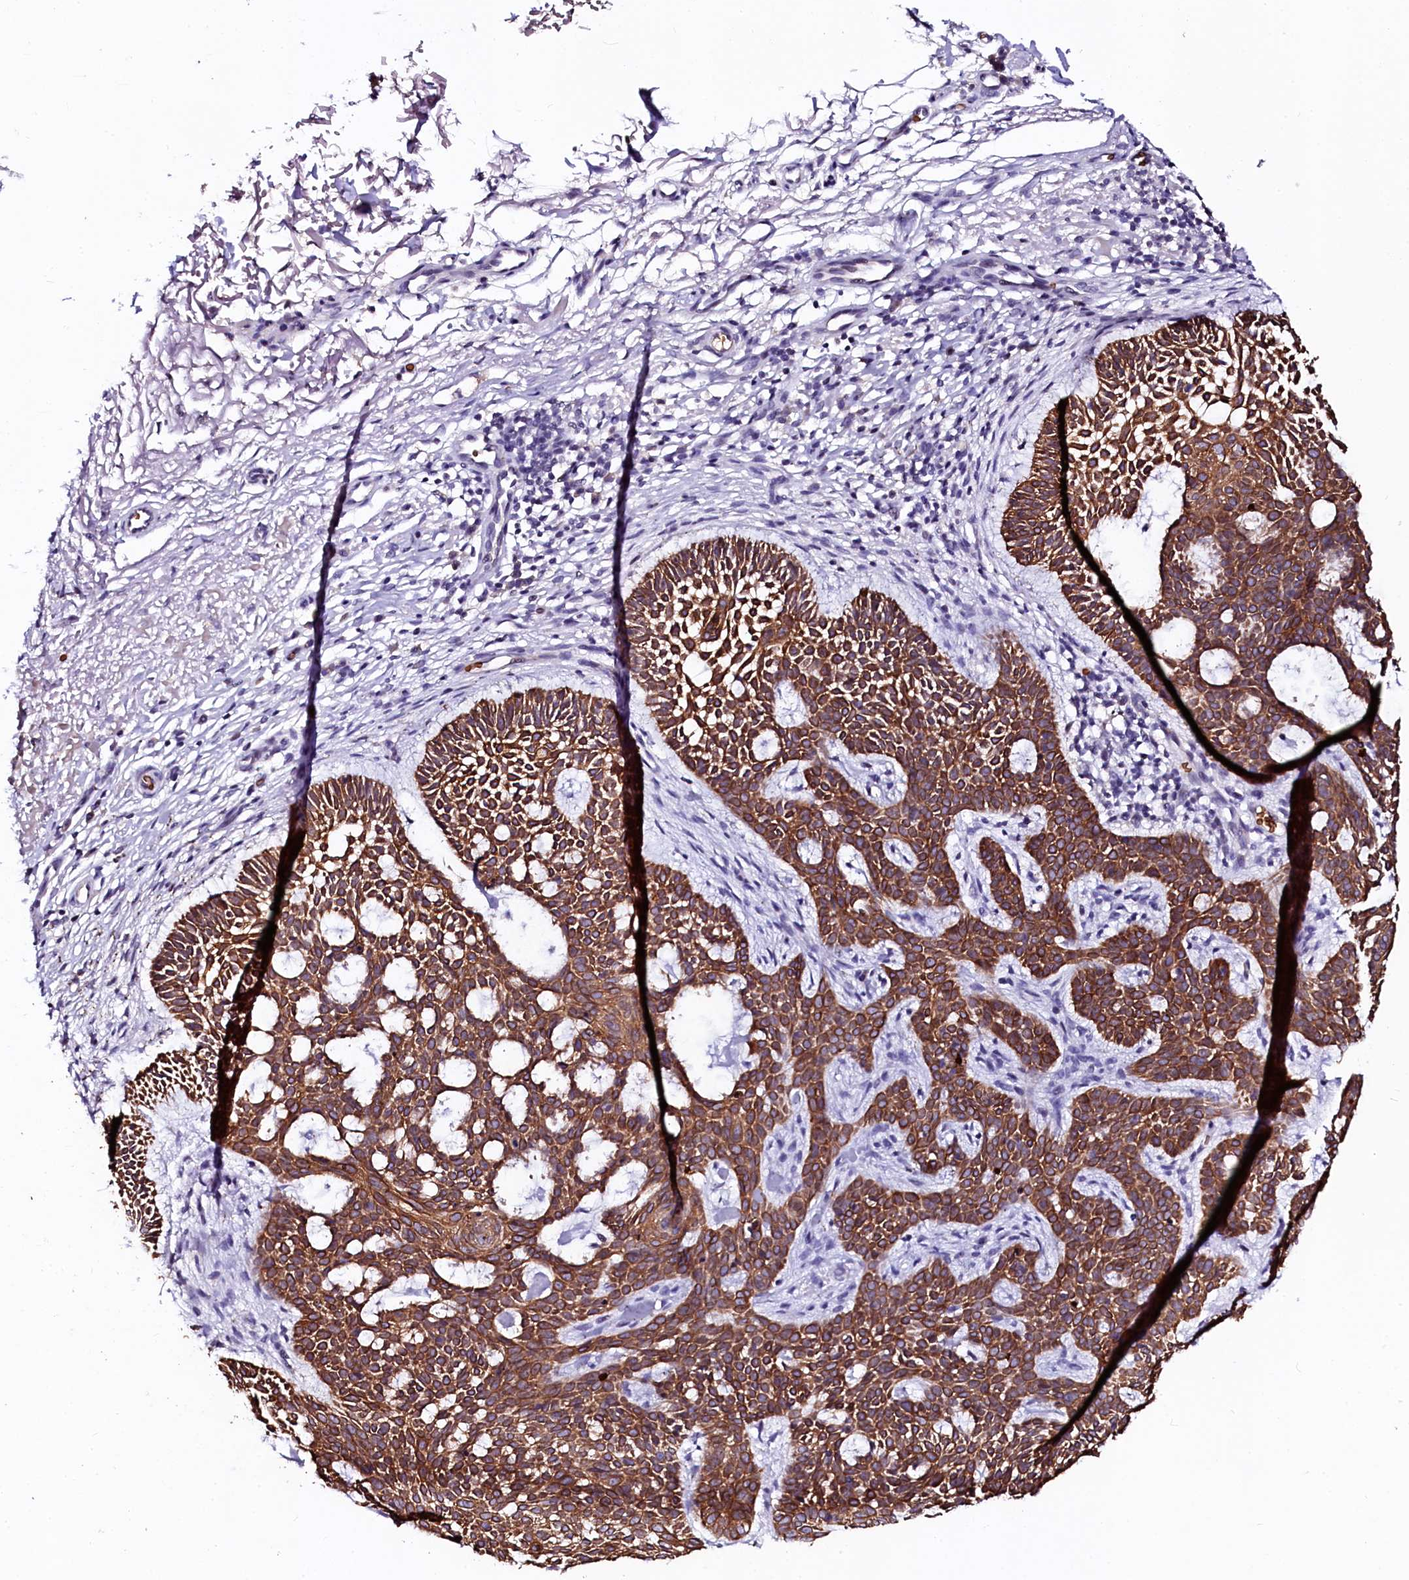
{"staining": {"intensity": "strong", "quantity": ">75%", "location": "cytoplasmic/membranous"}, "tissue": "skin cancer", "cell_type": "Tumor cells", "image_type": "cancer", "snomed": [{"axis": "morphology", "description": "Basal cell carcinoma"}, {"axis": "topography", "description": "Skin"}], "caption": "Immunohistochemical staining of human skin basal cell carcinoma reveals strong cytoplasmic/membranous protein expression in approximately >75% of tumor cells.", "gene": "CTDSPL2", "patient": {"sex": "male", "age": 85}}